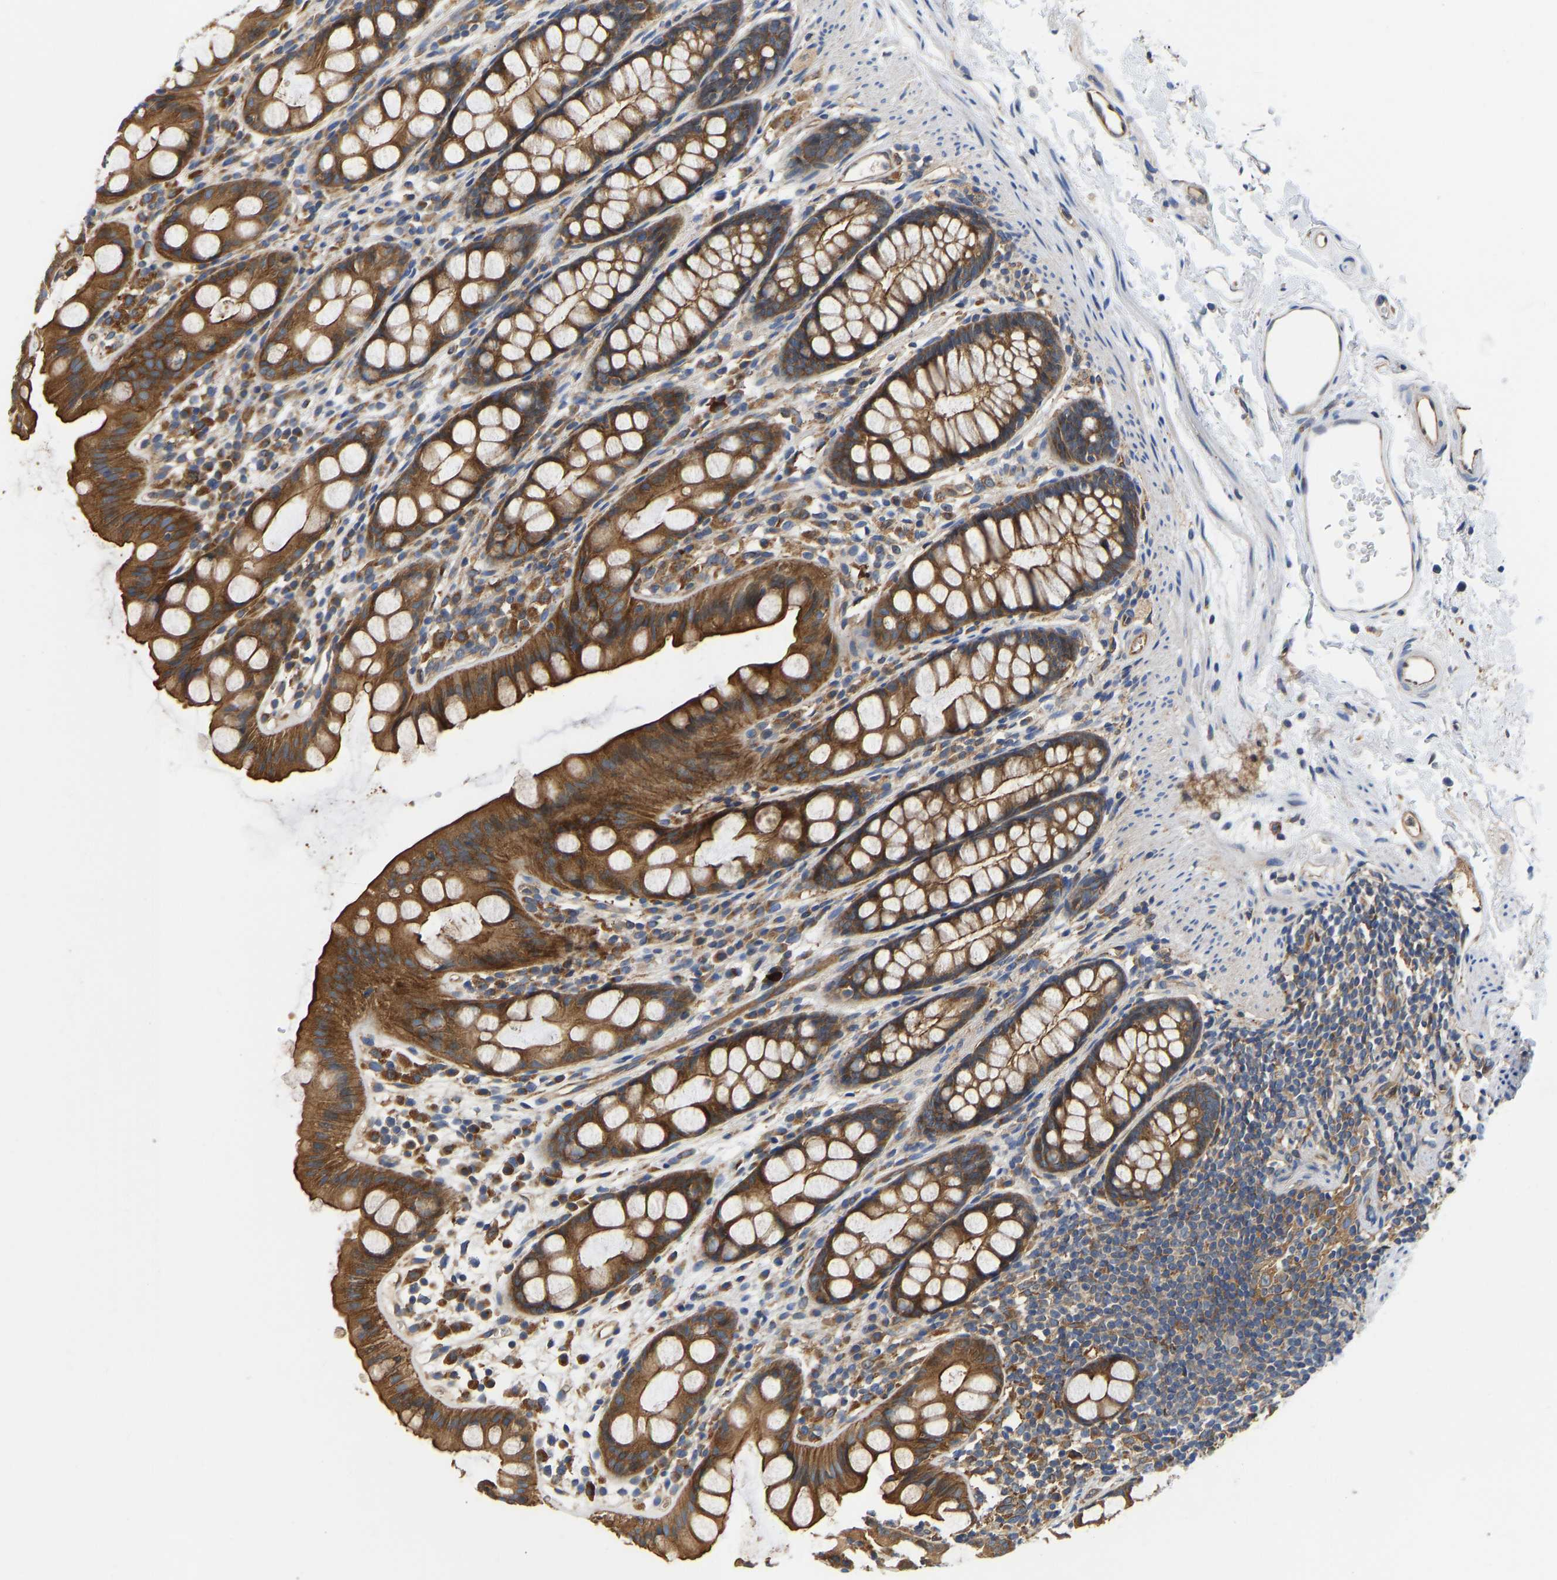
{"staining": {"intensity": "strong", "quantity": ">75%", "location": "cytoplasmic/membranous"}, "tissue": "rectum", "cell_type": "Glandular cells", "image_type": "normal", "snomed": [{"axis": "morphology", "description": "Normal tissue, NOS"}, {"axis": "topography", "description": "Rectum"}], "caption": "Benign rectum reveals strong cytoplasmic/membranous expression in approximately >75% of glandular cells, visualized by immunohistochemistry.", "gene": "FLNB", "patient": {"sex": "female", "age": 65}}